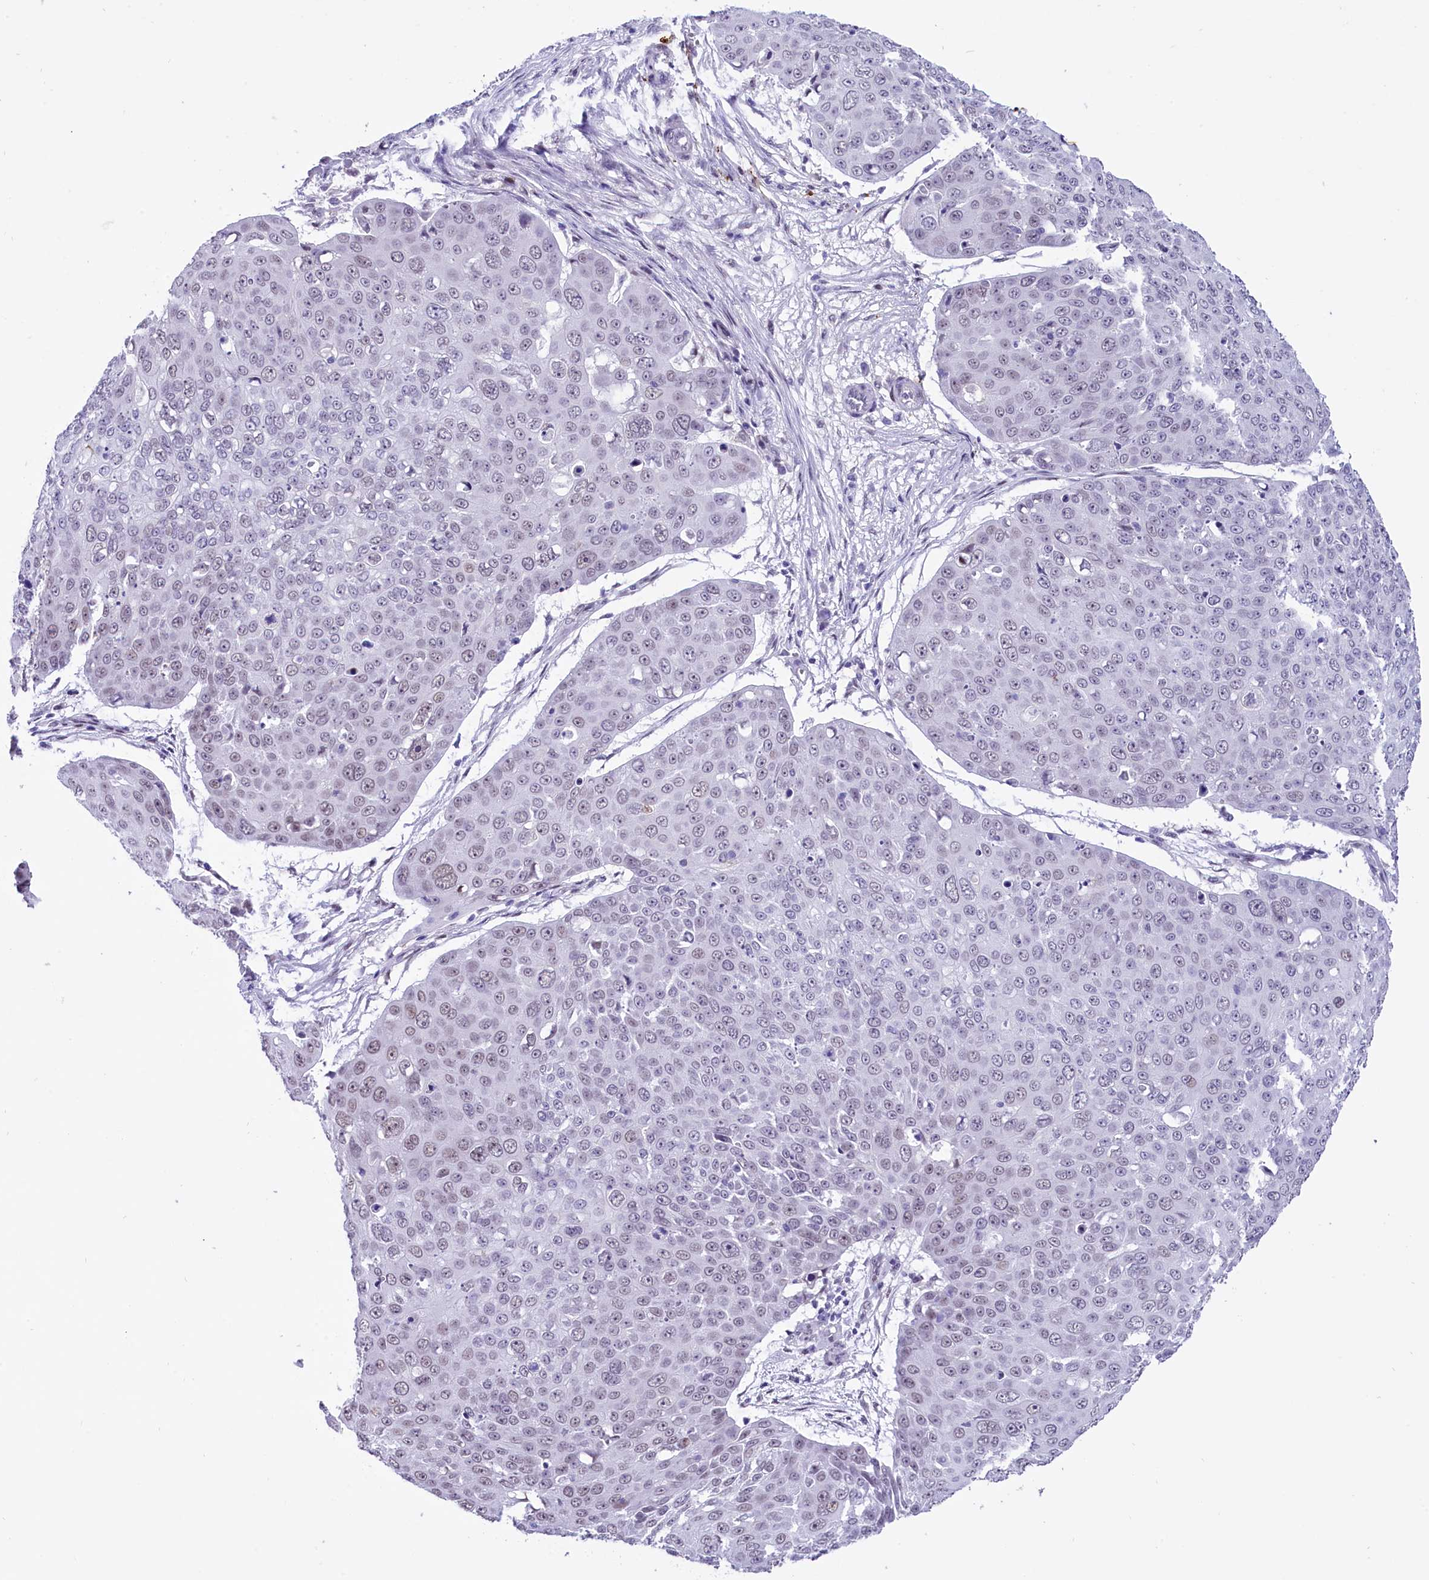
{"staining": {"intensity": "negative", "quantity": "none", "location": "none"}, "tissue": "skin cancer", "cell_type": "Tumor cells", "image_type": "cancer", "snomed": [{"axis": "morphology", "description": "Squamous cell carcinoma, NOS"}, {"axis": "topography", "description": "Skin"}], "caption": "Skin cancer (squamous cell carcinoma) stained for a protein using immunohistochemistry exhibits no expression tumor cells.", "gene": "RPS6KB1", "patient": {"sex": "male", "age": 71}}